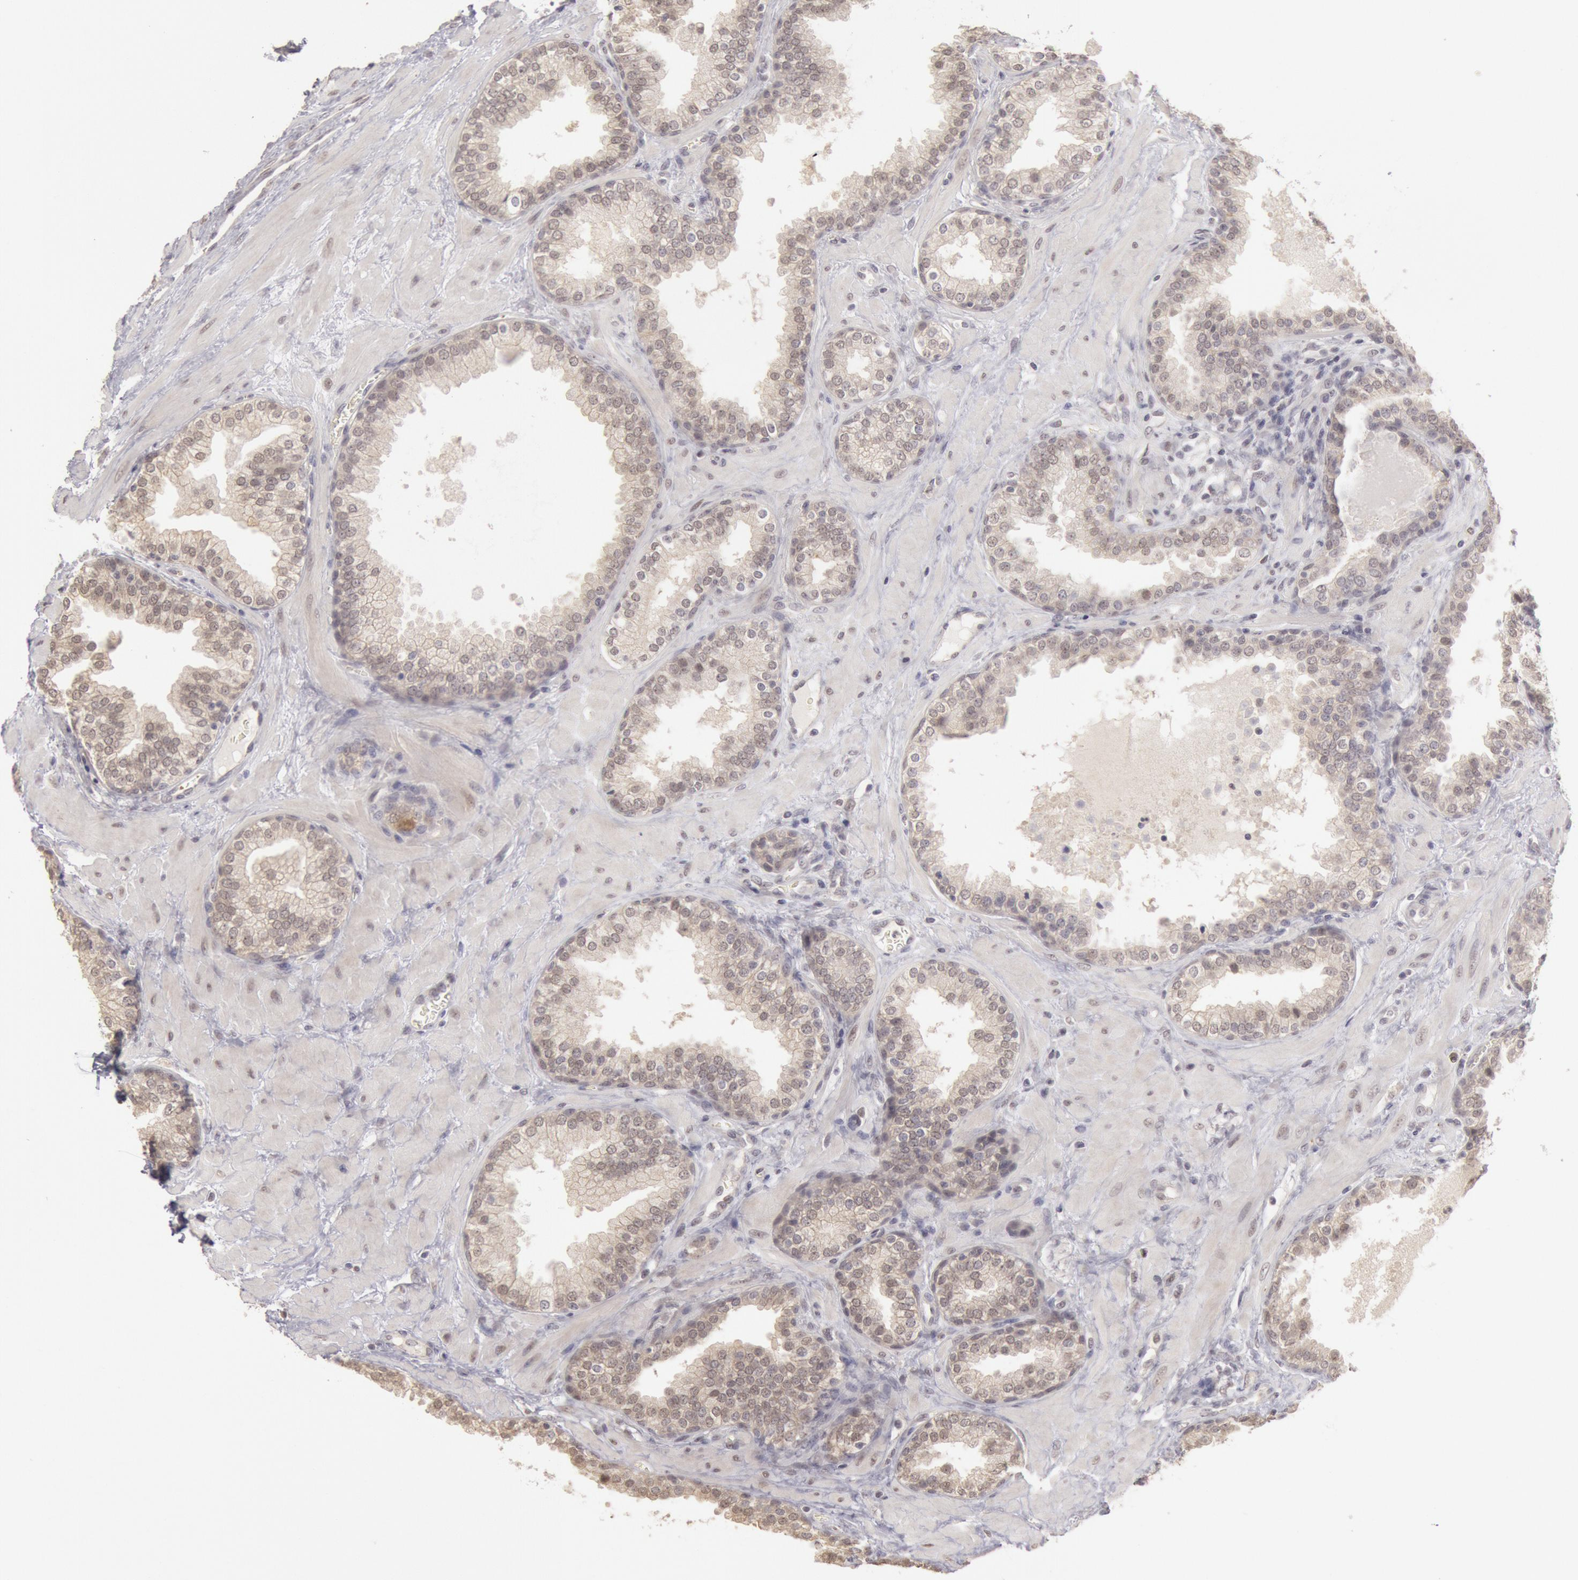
{"staining": {"intensity": "negative", "quantity": "none", "location": "none"}, "tissue": "prostate", "cell_type": "Glandular cells", "image_type": "normal", "snomed": [{"axis": "morphology", "description": "Normal tissue, NOS"}, {"axis": "topography", "description": "Prostate"}], "caption": "IHC histopathology image of unremarkable human prostate stained for a protein (brown), which displays no staining in glandular cells.", "gene": "RIMBP3B", "patient": {"sex": "male", "age": 51}}